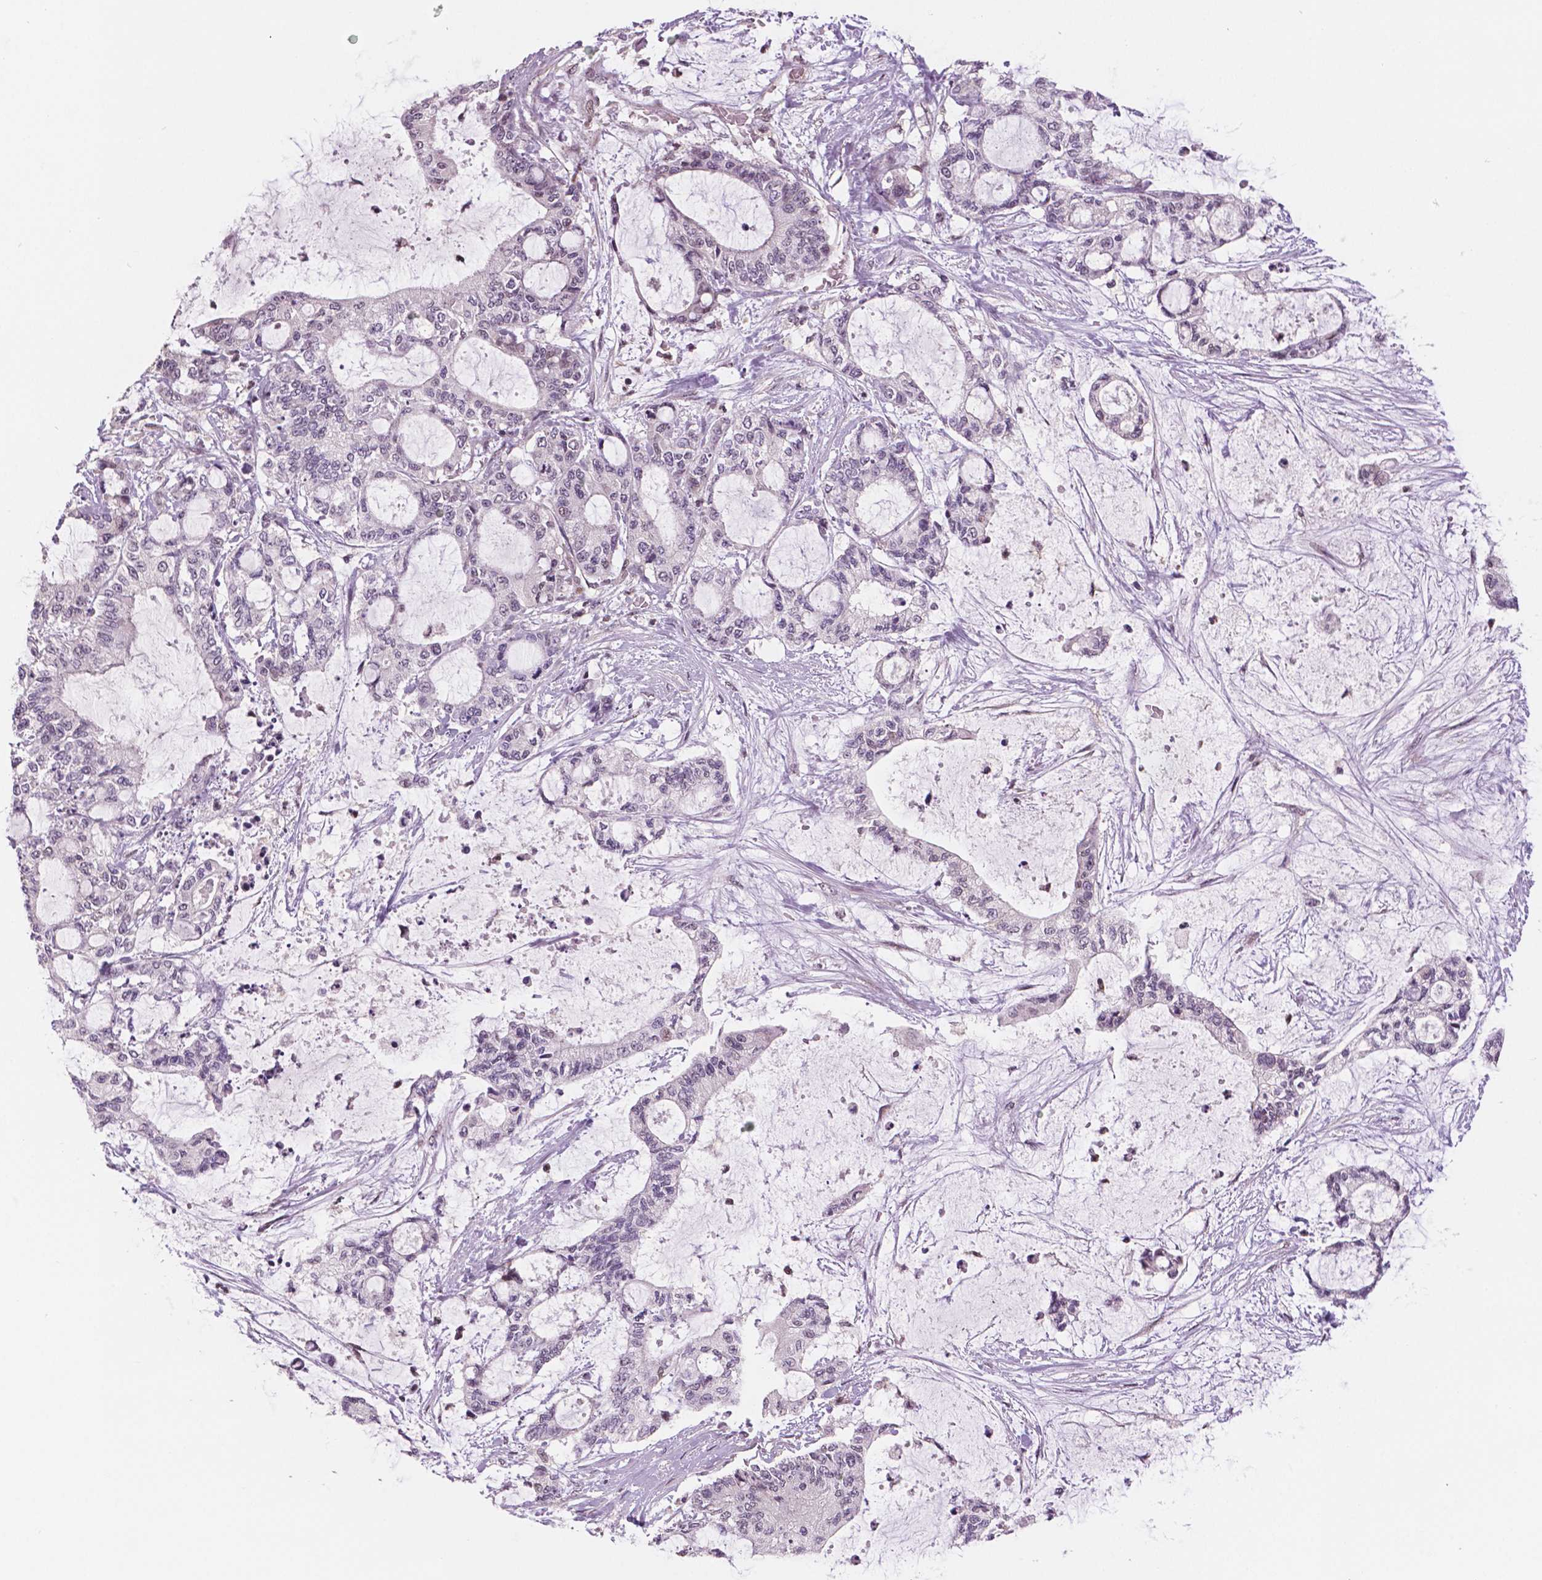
{"staining": {"intensity": "moderate", "quantity": "25%-75%", "location": "cytoplasmic/membranous,nuclear"}, "tissue": "liver cancer", "cell_type": "Tumor cells", "image_type": "cancer", "snomed": [{"axis": "morphology", "description": "Normal tissue, NOS"}, {"axis": "morphology", "description": "Cholangiocarcinoma"}, {"axis": "topography", "description": "Liver"}, {"axis": "topography", "description": "Peripheral nerve tissue"}], "caption": "Brown immunohistochemical staining in human cholangiocarcinoma (liver) displays moderate cytoplasmic/membranous and nuclear expression in approximately 25%-75% of tumor cells.", "gene": "STAT3", "patient": {"sex": "female", "age": 73}}